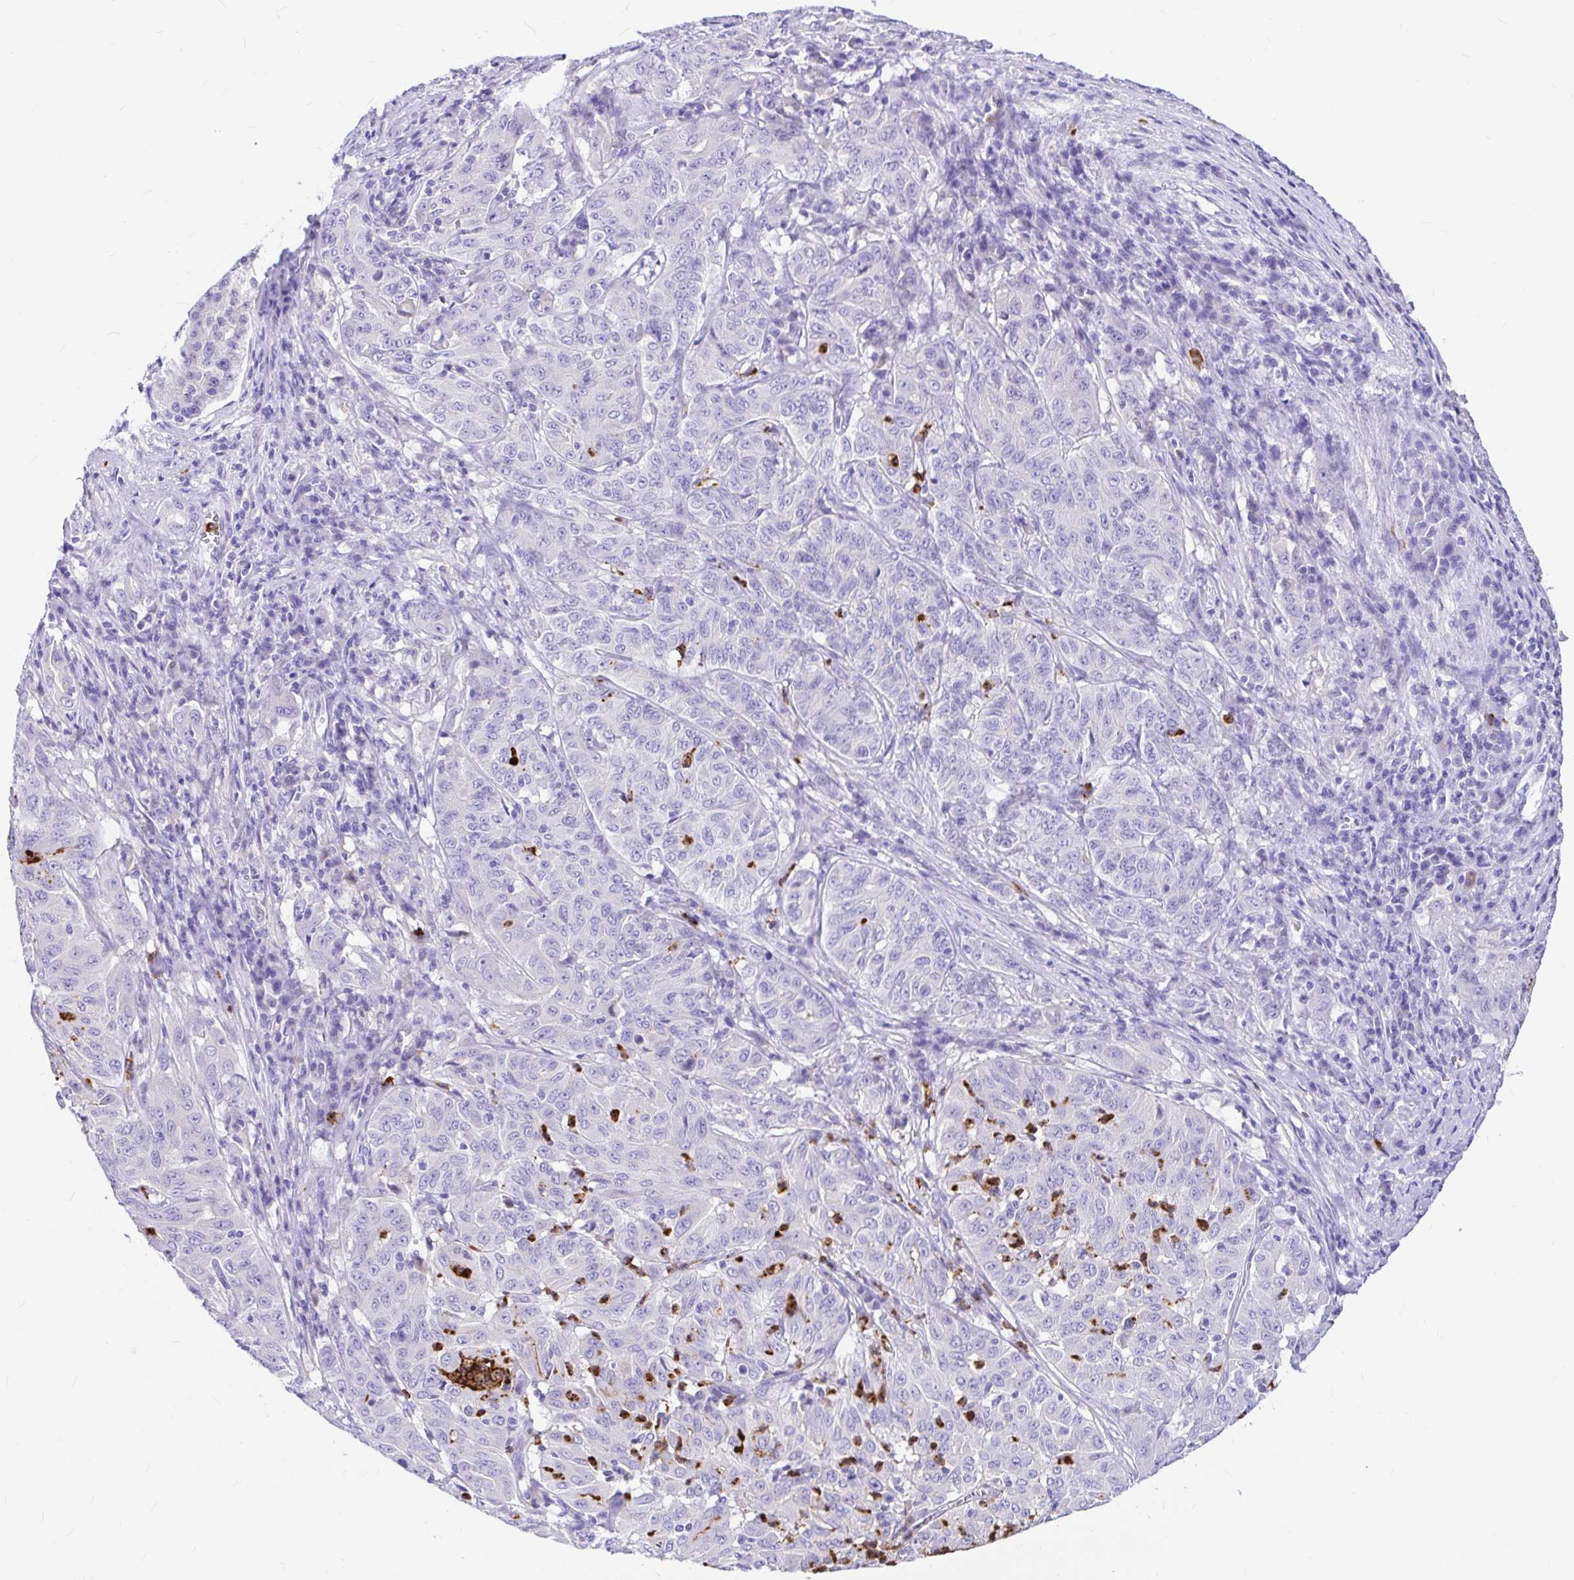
{"staining": {"intensity": "negative", "quantity": "none", "location": "none"}, "tissue": "pancreatic cancer", "cell_type": "Tumor cells", "image_type": "cancer", "snomed": [{"axis": "morphology", "description": "Adenocarcinoma, NOS"}, {"axis": "topography", "description": "Pancreas"}], "caption": "Pancreatic cancer stained for a protein using immunohistochemistry displays no expression tumor cells.", "gene": "CLEC1B", "patient": {"sex": "male", "age": 63}}